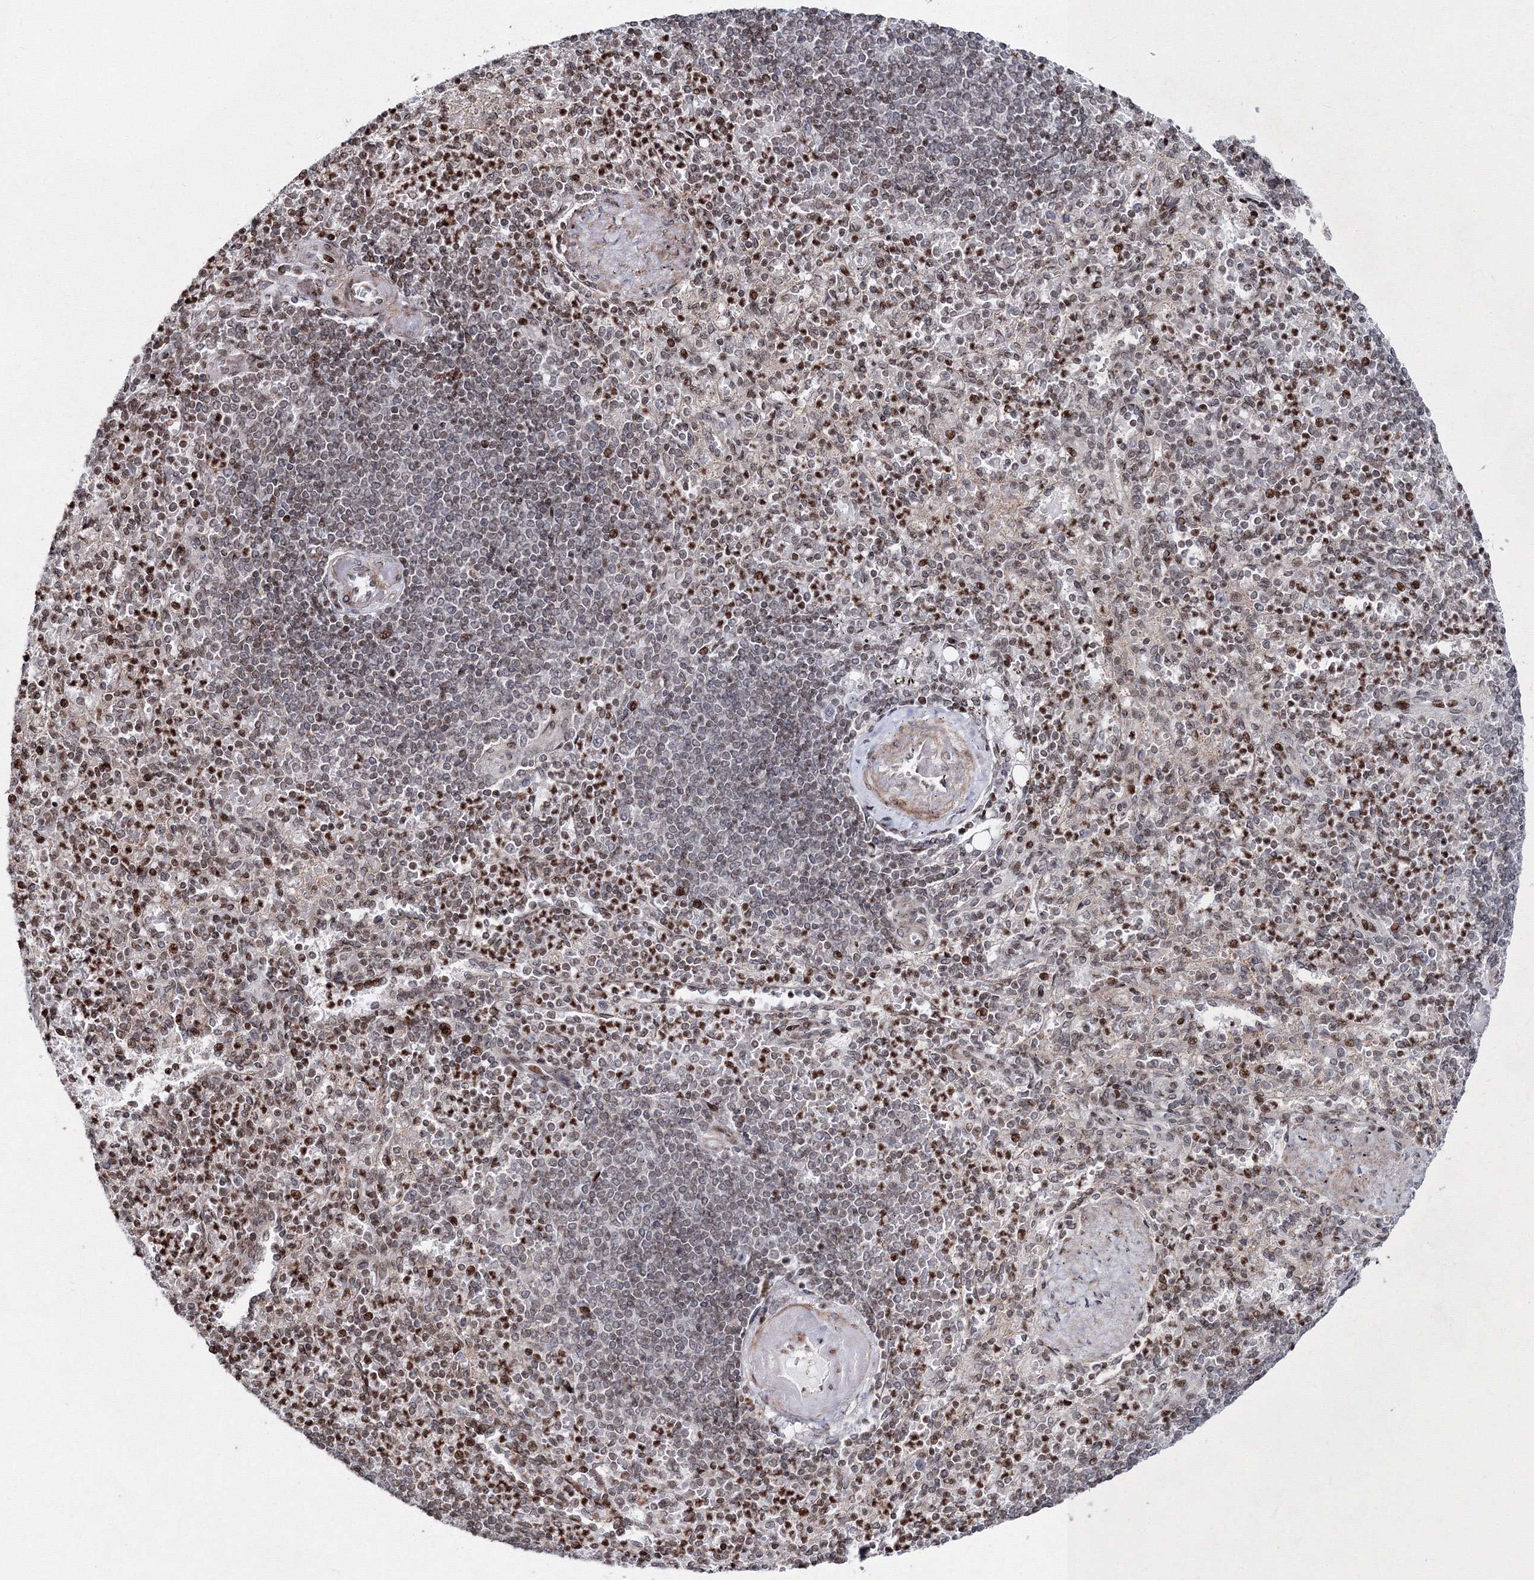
{"staining": {"intensity": "moderate", "quantity": "25%-75%", "location": "nuclear"}, "tissue": "spleen", "cell_type": "Cells in red pulp", "image_type": "normal", "snomed": [{"axis": "morphology", "description": "Normal tissue, NOS"}, {"axis": "topography", "description": "Spleen"}], "caption": "IHC (DAB) staining of normal spleen exhibits moderate nuclear protein expression in about 25%-75% of cells in red pulp. Immunohistochemistry (ihc) stains the protein of interest in brown and the nuclei are stained blue.", "gene": "SMIM29", "patient": {"sex": "female", "age": 74}}